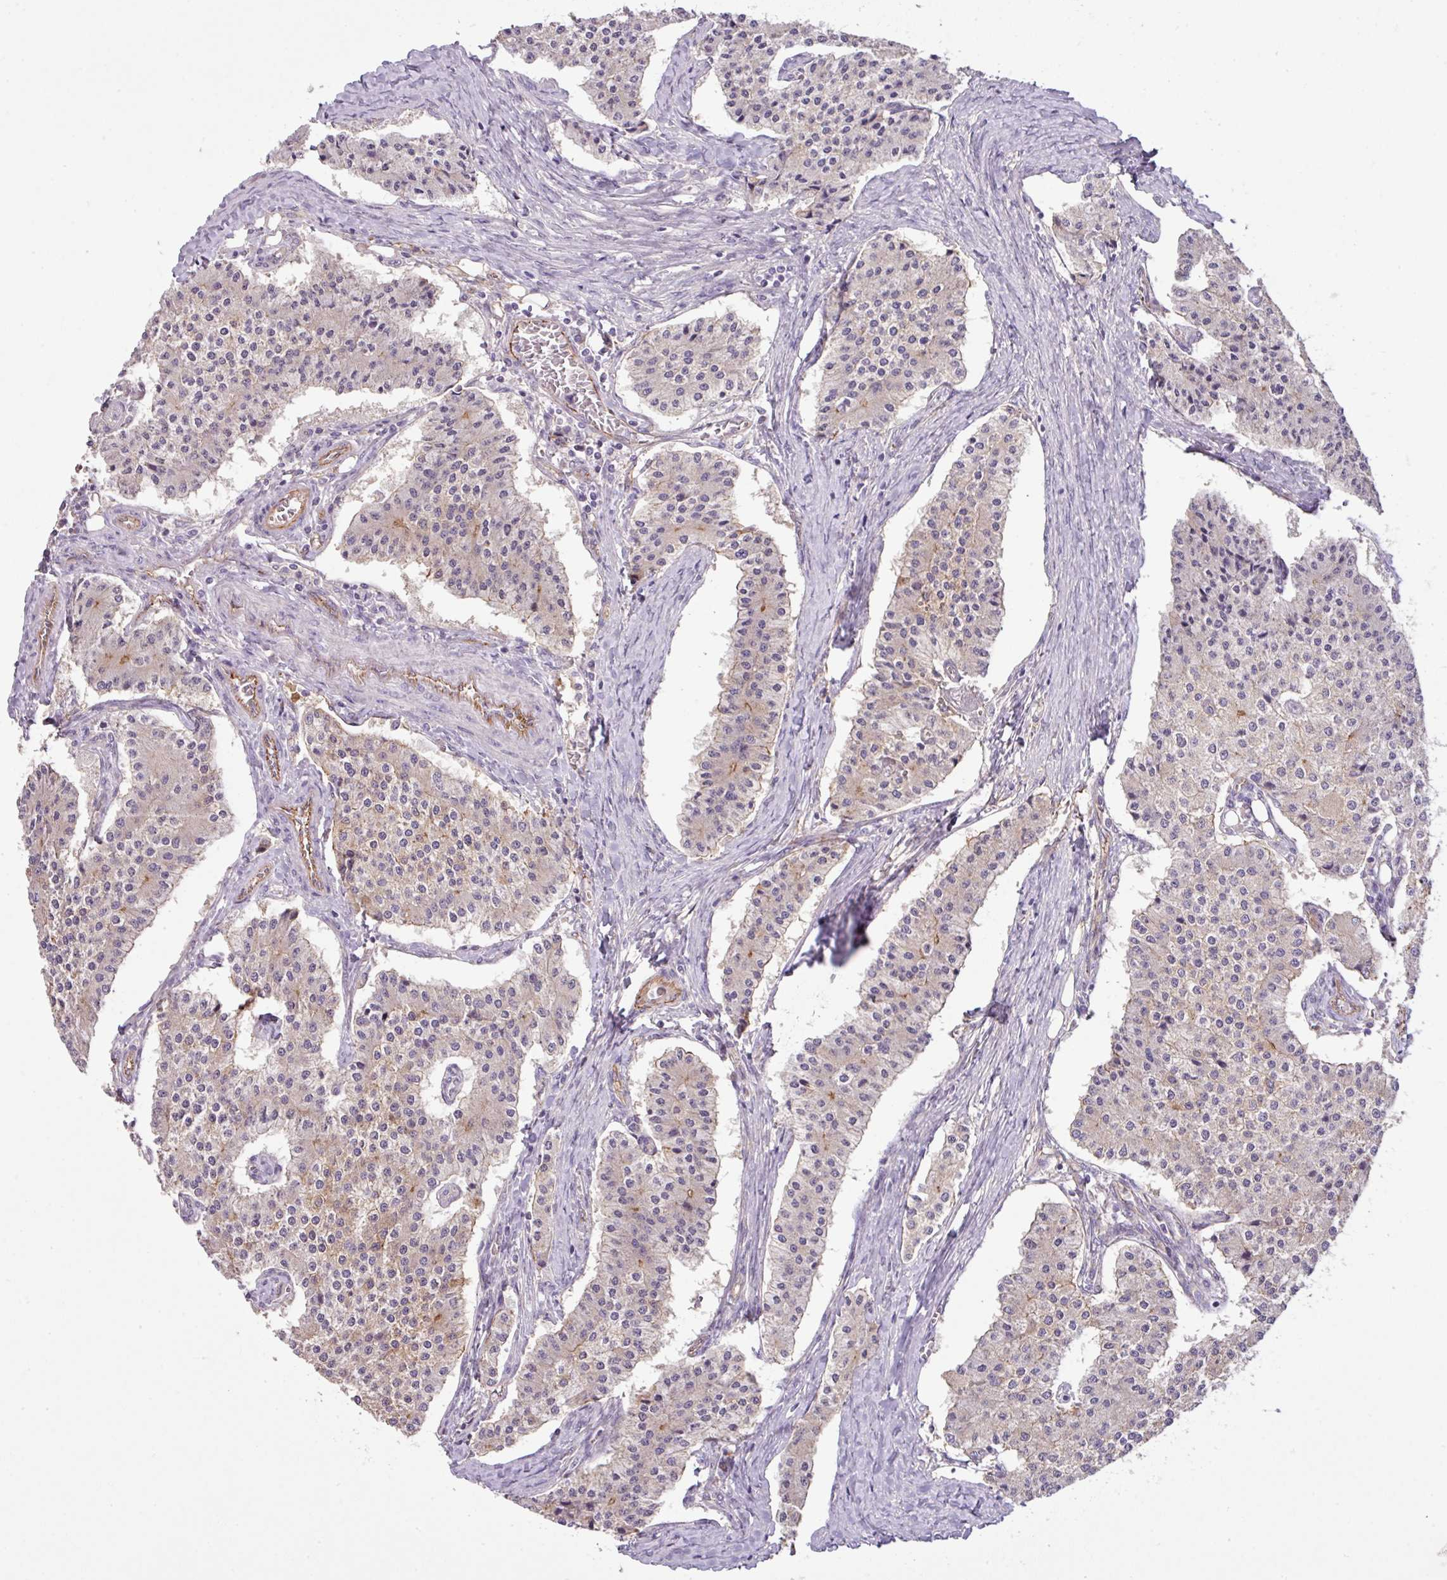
{"staining": {"intensity": "weak", "quantity": "<25%", "location": "cytoplasmic/membranous"}, "tissue": "carcinoid", "cell_type": "Tumor cells", "image_type": "cancer", "snomed": [{"axis": "morphology", "description": "Carcinoid, malignant, NOS"}, {"axis": "topography", "description": "Colon"}], "caption": "Tumor cells are negative for brown protein staining in malignant carcinoid.", "gene": "LRRC53", "patient": {"sex": "female", "age": 52}}